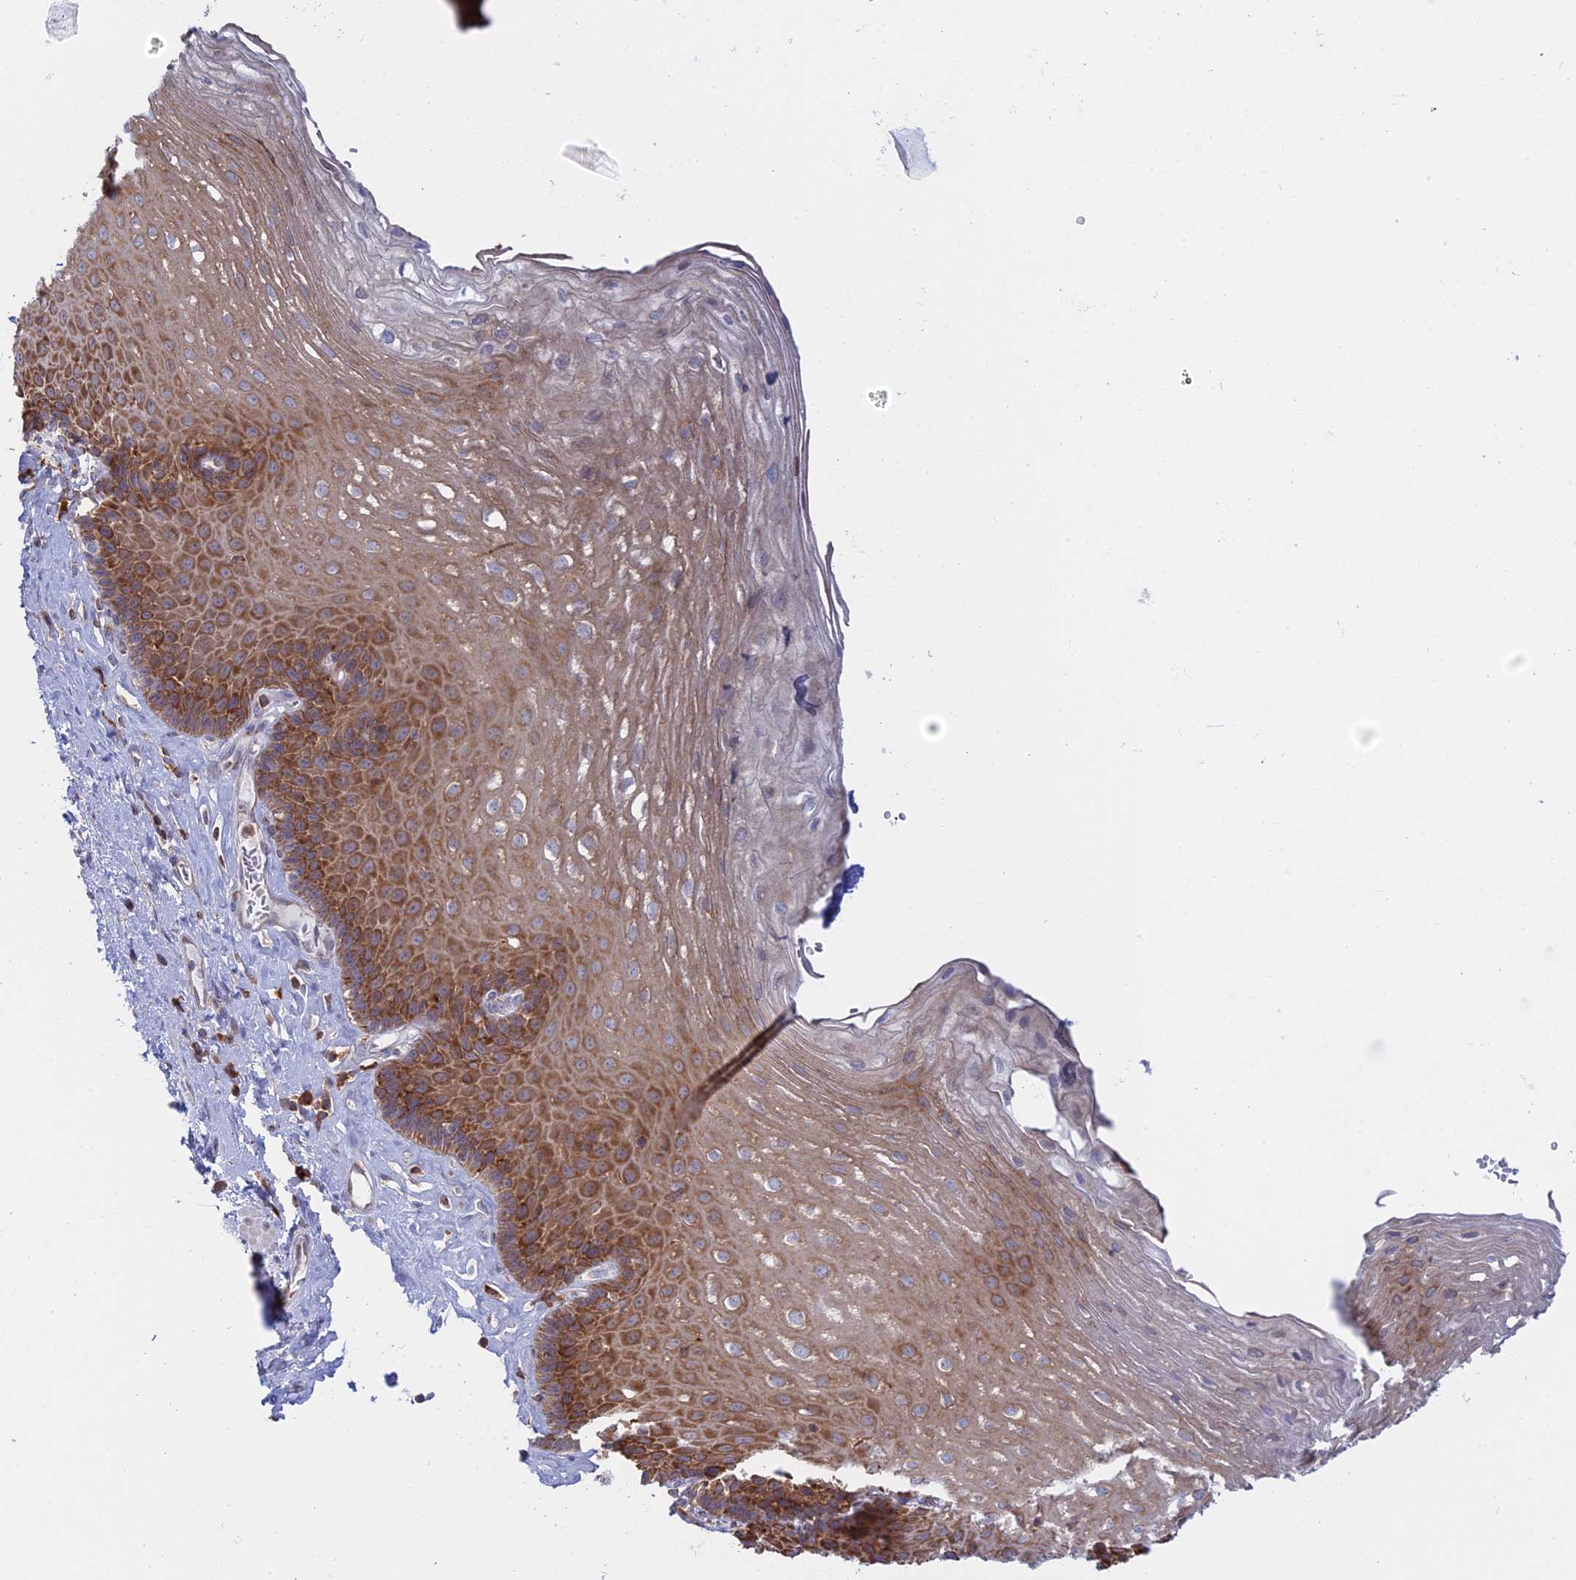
{"staining": {"intensity": "moderate", "quantity": "25%-75%", "location": "cytoplasmic/membranous"}, "tissue": "esophagus", "cell_type": "Squamous epithelial cells", "image_type": "normal", "snomed": [{"axis": "morphology", "description": "Normal tissue, NOS"}, {"axis": "topography", "description": "Esophagus"}], "caption": "Protein positivity by IHC reveals moderate cytoplasmic/membranous staining in about 25%-75% of squamous epithelial cells in benign esophagus. (Brightfield microscopy of DAB IHC at high magnification).", "gene": "GMIP", "patient": {"sex": "female", "age": 66}}